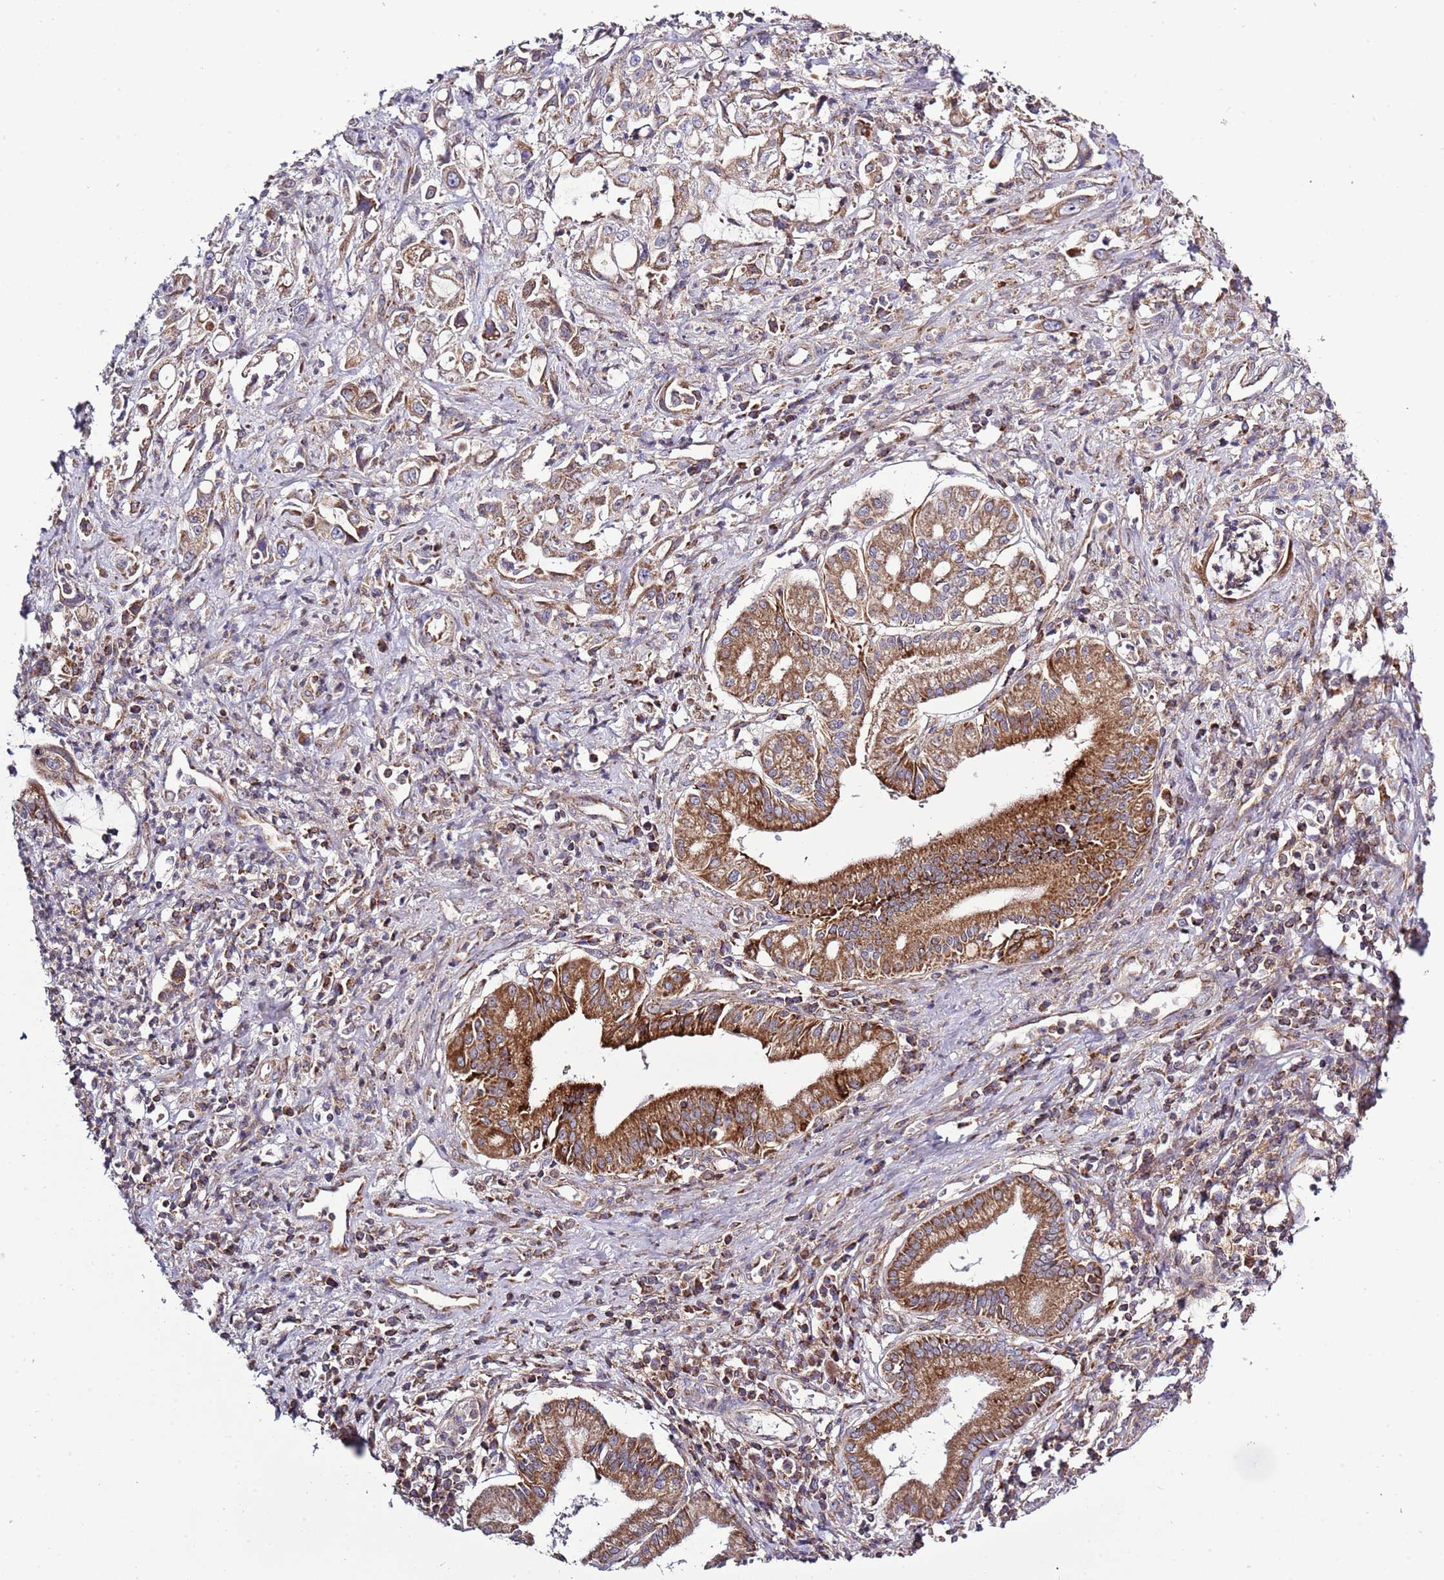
{"staining": {"intensity": "strong", "quantity": ">75%", "location": "cytoplasmic/membranous"}, "tissue": "pancreatic cancer", "cell_type": "Tumor cells", "image_type": "cancer", "snomed": [{"axis": "morphology", "description": "Adenocarcinoma, NOS"}, {"axis": "topography", "description": "Pancreas"}], "caption": "Human adenocarcinoma (pancreatic) stained for a protein (brown) displays strong cytoplasmic/membranous positive positivity in approximately >75% of tumor cells.", "gene": "IRS4", "patient": {"sex": "female", "age": 61}}